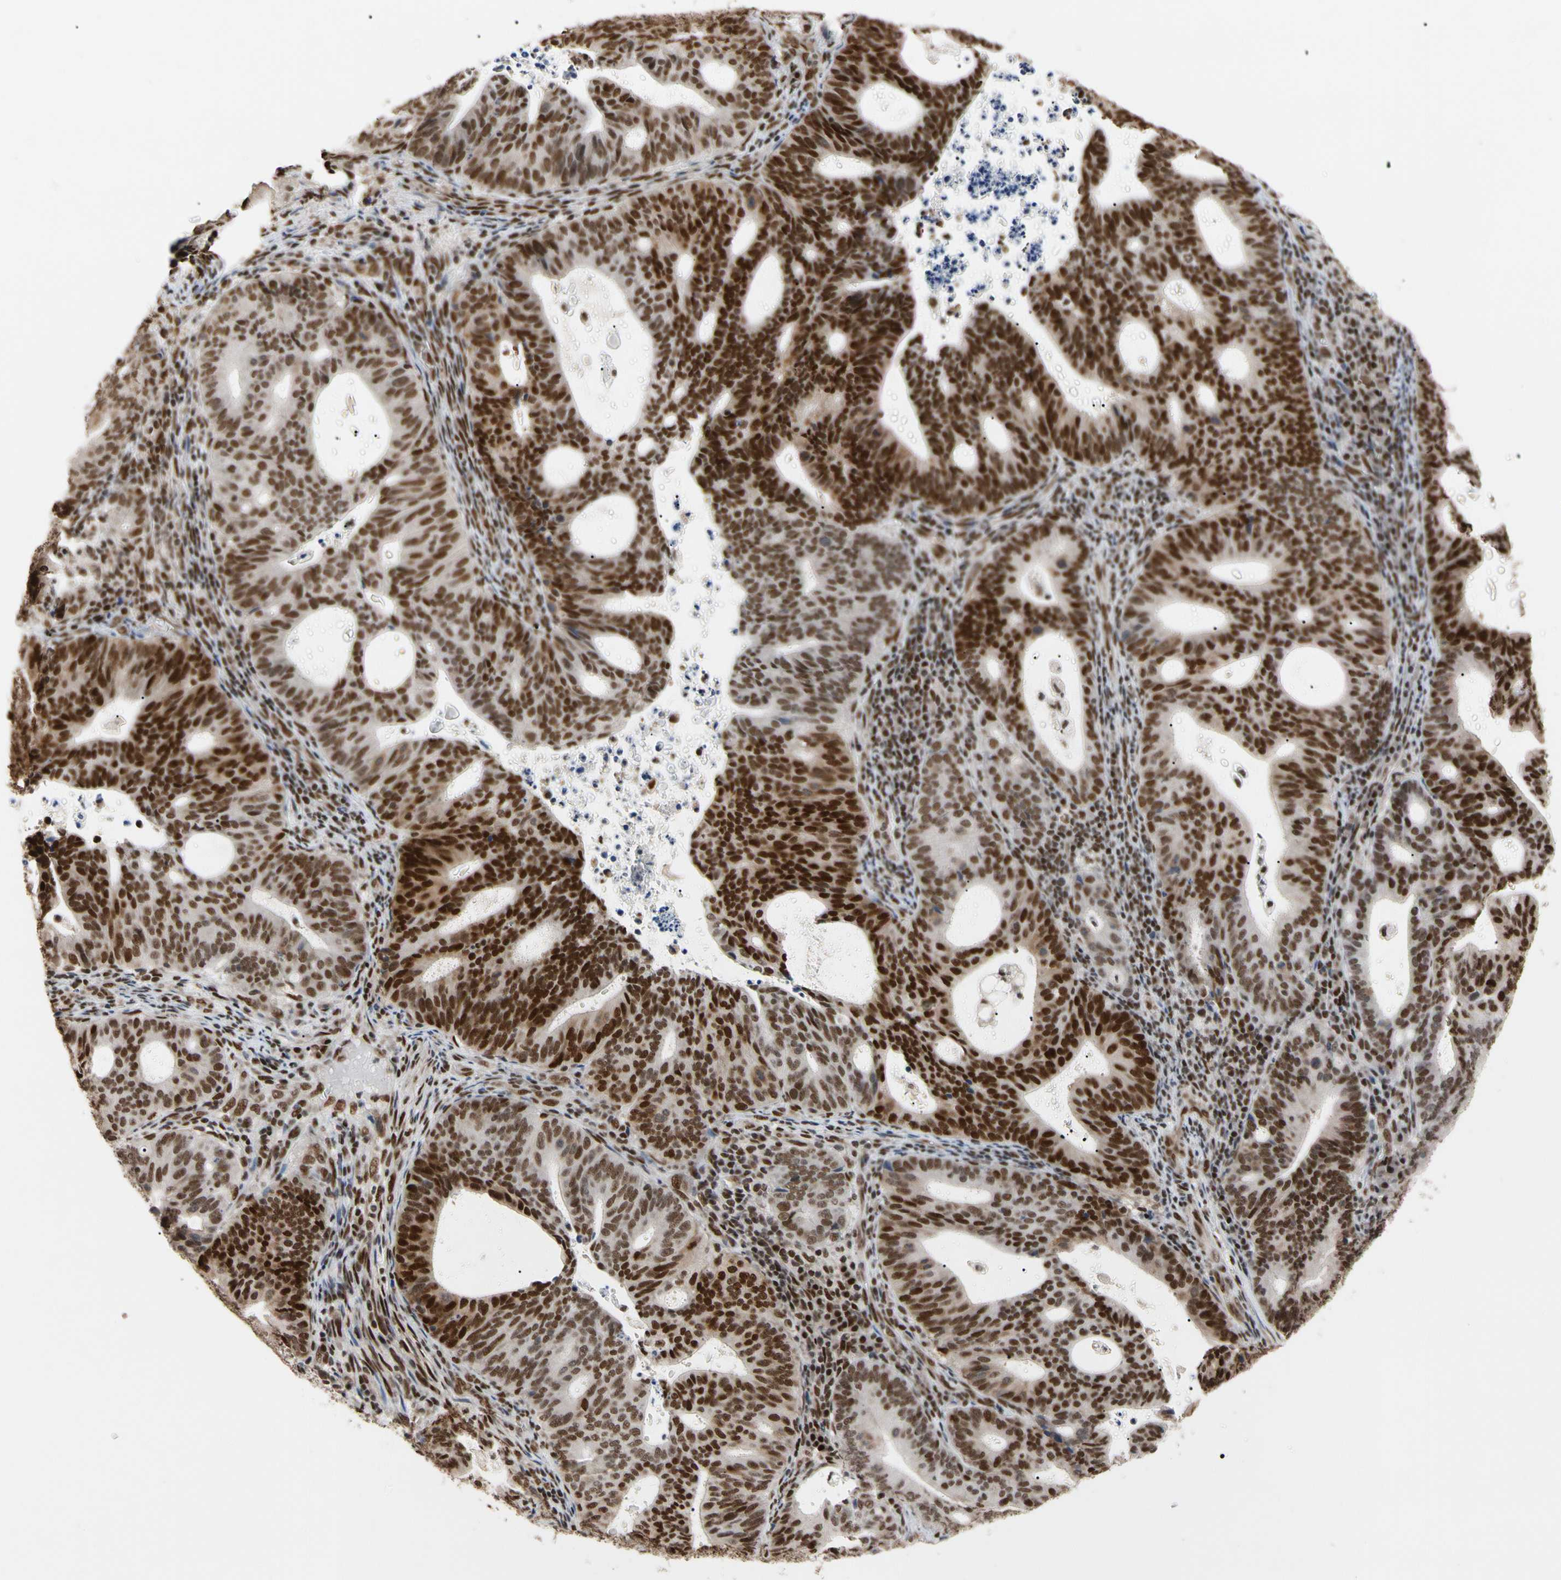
{"staining": {"intensity": "strong", "quantity": ">75%", "location": "nuclear"}, "tissue": "endometrial cancer", "cell_type": "Tumor cells", "image_type": "cancer", "snomed": [{"axis": "morphology", "description": "Adenocarcinoma, NOS"}, {"axis": "topography", "description": "Uterus"}], "caption": "The immunohistochemical stain highlights strong nuclear staining in tumor cells of endometrial cancer (adenocarcinoma) tissue.", "gene": "FAM98B", "patient": {"sex": "female", "age": 83}}